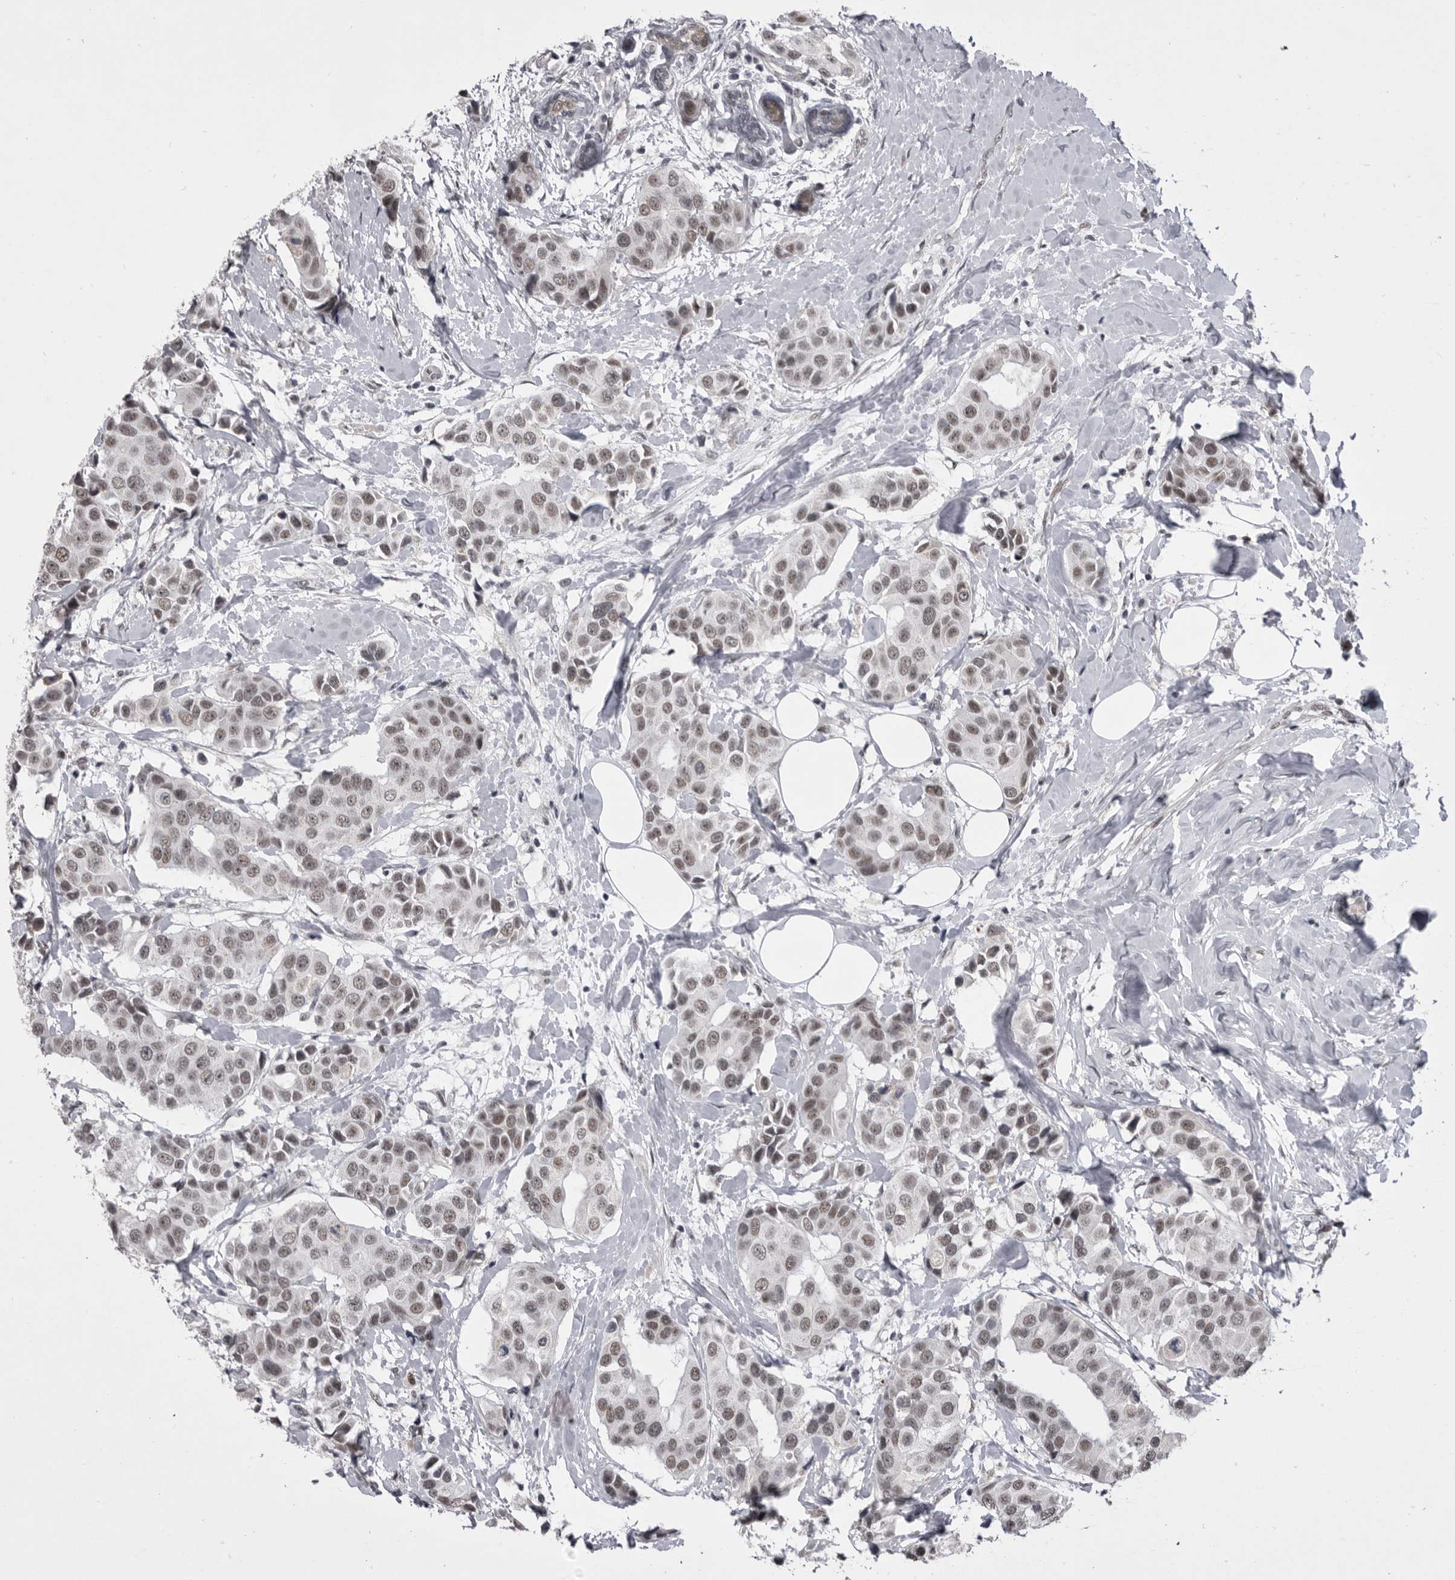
{"staining": {"intensity": "weak", "quantity": "25%-75%", "location": "nuclear"}, "tissue": "breast cancer", "cell_type": "Tumor cells", "image_type": "cancer", "snomed": [{"axis": "morphology", "description": "Normal tissue, NOS"}, {"axis": "morphology", "description": "Duct carcinoma"}, {"axis": "topography", "description": "Breast"}], "caption": "The photomicrograph displays immunohistochemical staining of breast cancer. There is weak nuclear positivity is seen in about 25%-75% of tumor cells.", "gene": "PRPF3", "patient": {"sex": "female", "age": 39}}